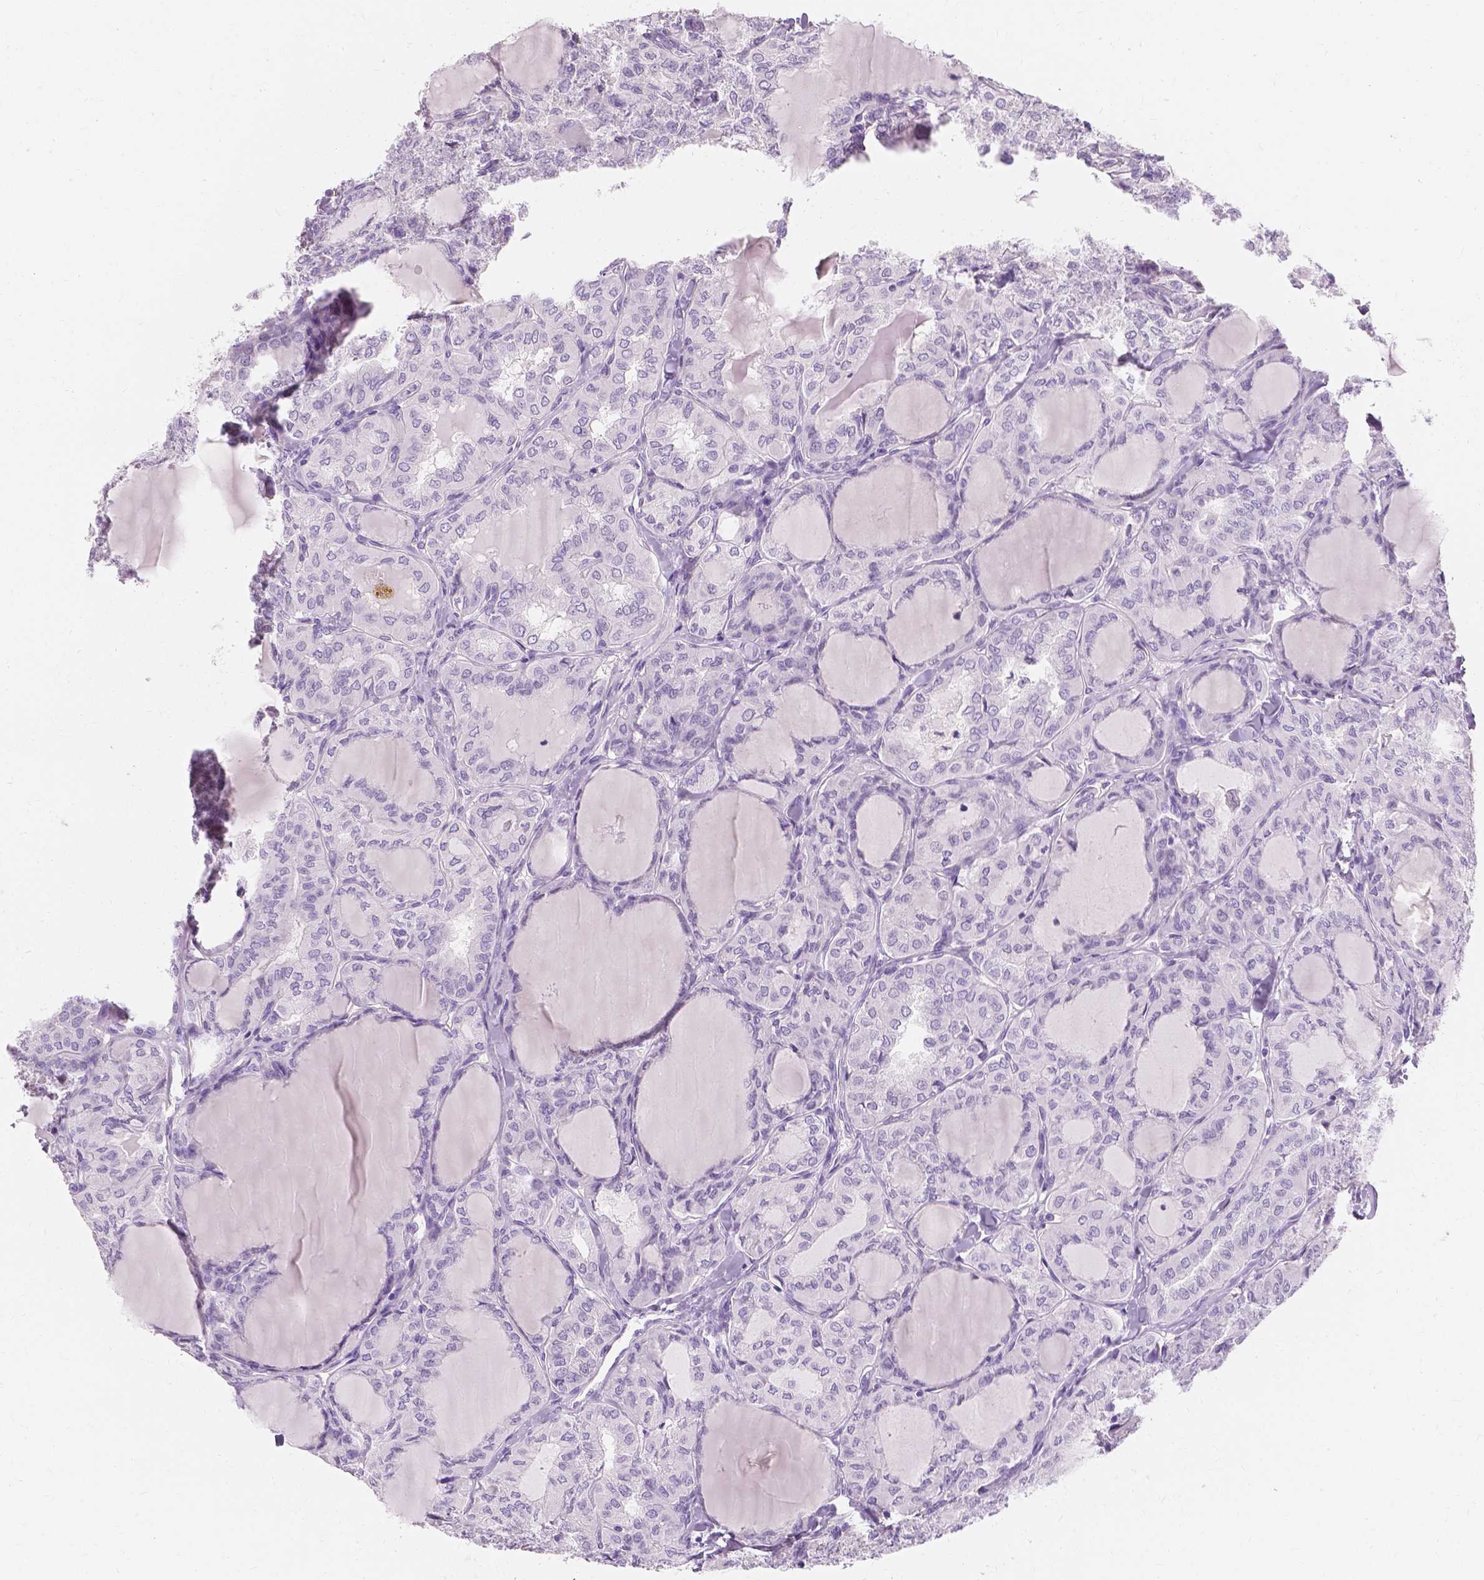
{"staining": {"intensity": "negative", "quantity": "none", "location": "none"}, "tissue": "thyroid cancer", "cell_type": "Tumor cells", "image_type": "cancer", "snomed": [{"axis": "morphology", "description": "Papillary adenocarcinoma, NOS"}, {"axis": "topography", "description": "Thyroid gland"}], "caption": "IHC micrograph of papillary adenocarcinoma (thyroid) stained for a protein (brown), which exhibits no staining in tumor cells.", "gene": "MUC12", "patient": {"sex": "male", "age": 20}}